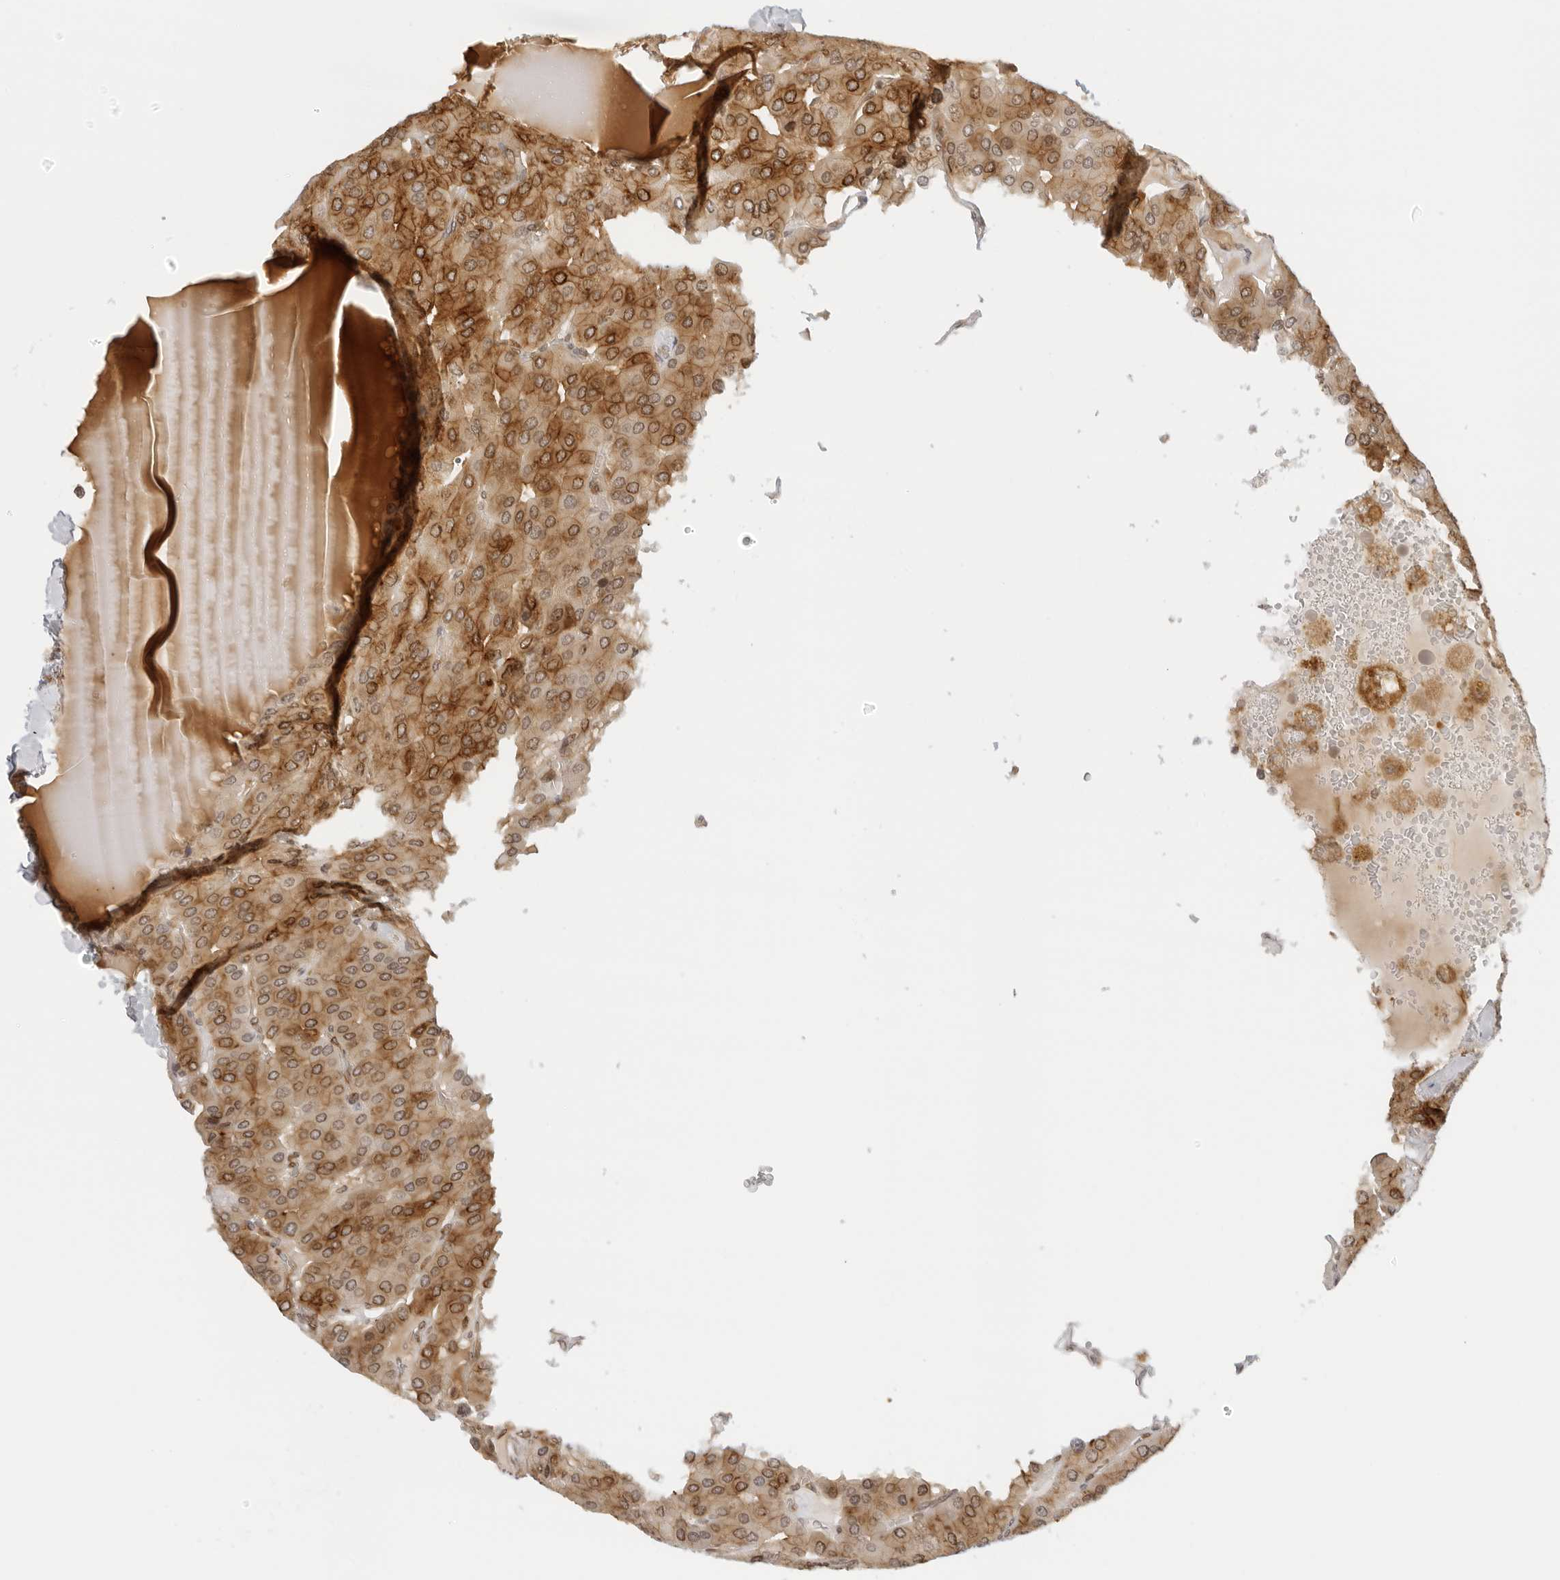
{"staining": {"intensity": "moderate", "quantity": ">75%", "location": "cytoplasmic/membranous,nuclear"}, "tissue": "parathyroid gland", "cell_type": "Glandular cells", "image_type": "normal", "snomed": [{"axis": "morphology", "description": "Normal tissue, NOS"}, {"axis": "morphology", "description": "Adenoma, NOS"}, {"axis": "topography", "description": "Parathyroid gland"}], "caption": "Immunohistochemistry histopathology image of normal parathyroid gland: human parathyroid gland stained using immunohistochemistry shows medium levels of moderate protein expression localized specifically in the cytoplasmic/membranous,nuclear of glandular cells, appearing as a cytoplasmic/membranous,nuclear brown color.", "gene": "EIF4G1", "patient": {"sex": "female", "age": 86}}